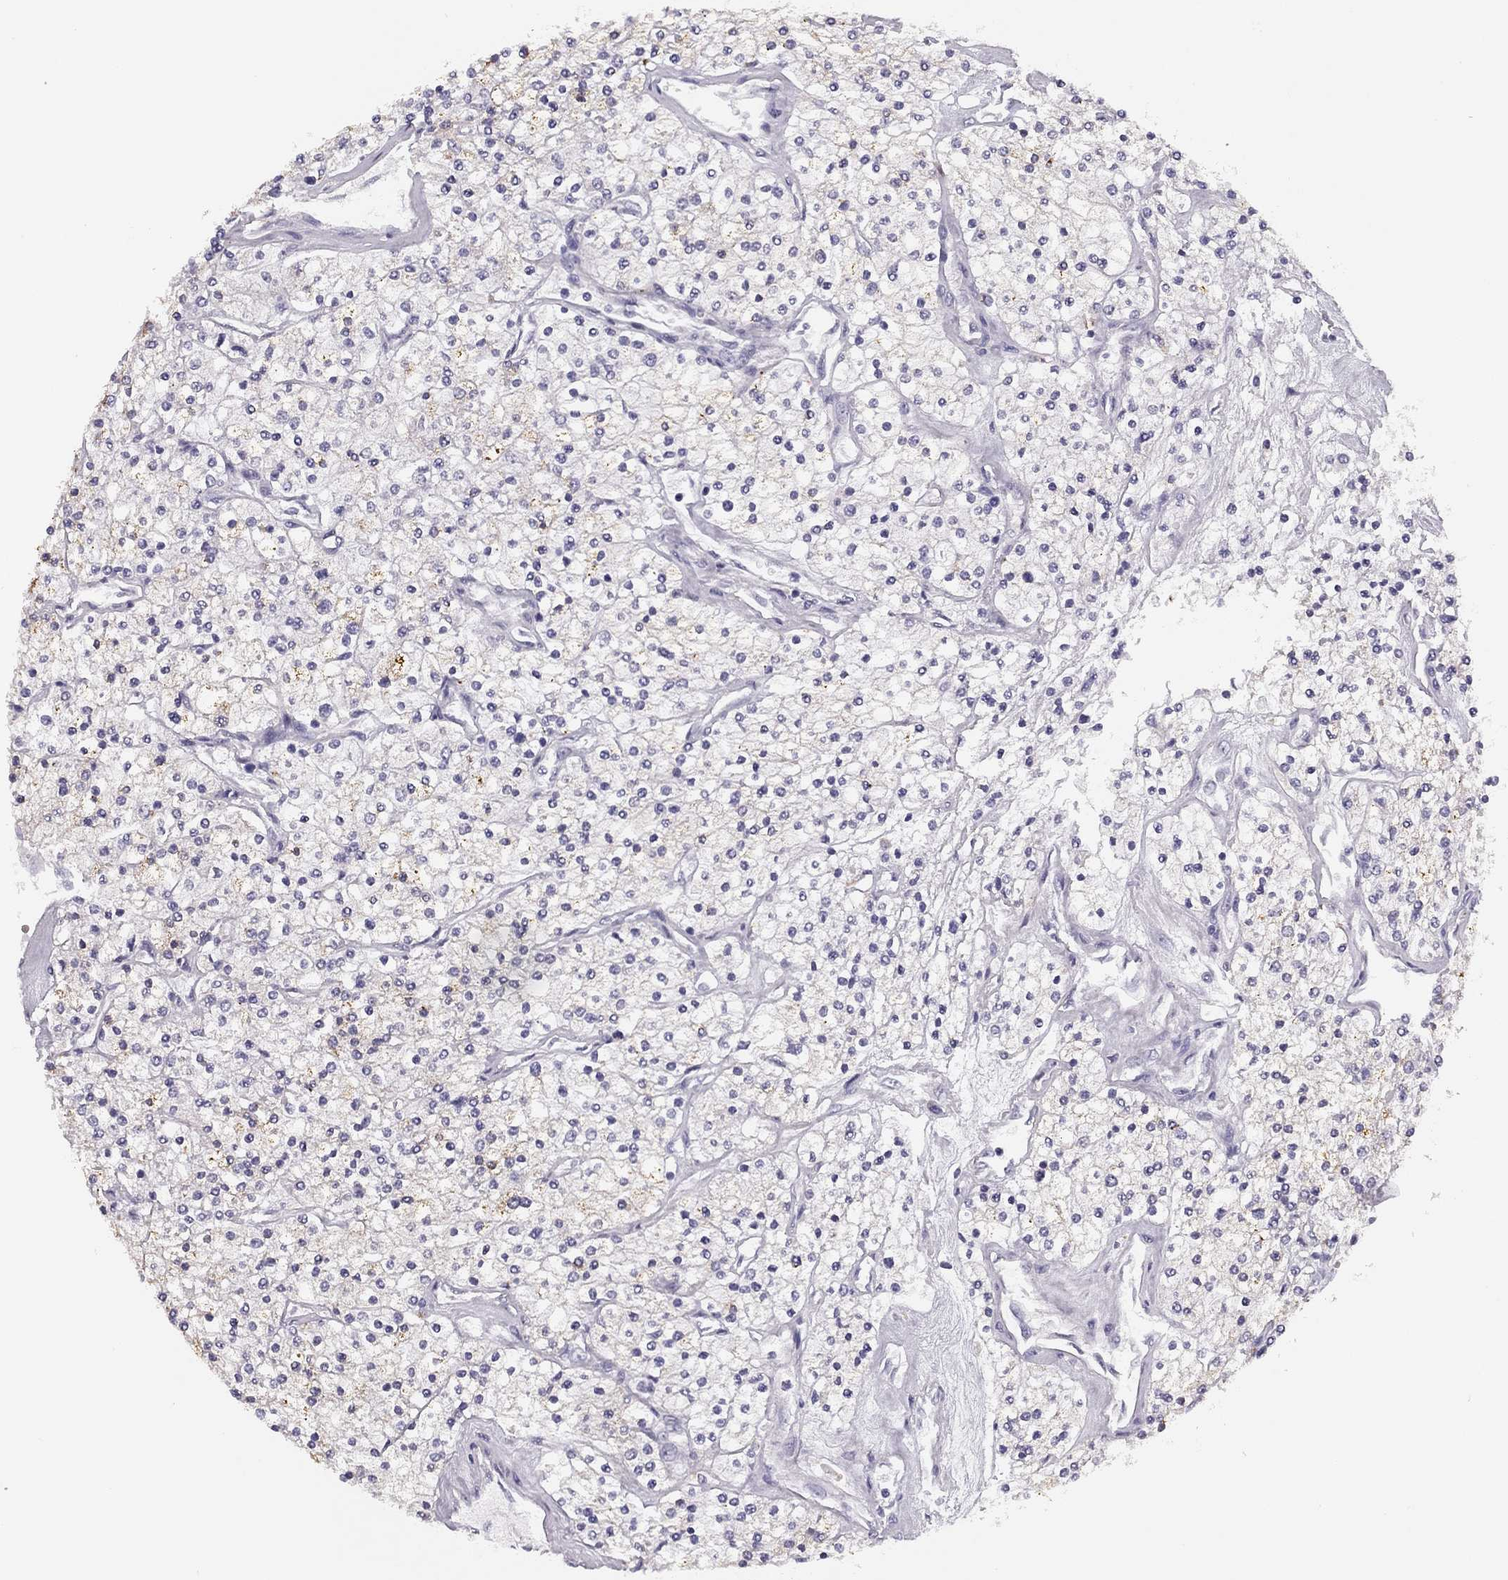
{"staining": {"intensity": "moderate", "quantity": "<25%", "location": "cytoplasmic/membranous"}, "tissue": "renal cancer", "cell_type": "Tumor cells", "image_type": "cancer", "snomed": [{"axis": "morphology", "description": "Adenocarcinoma, NOS"}, {"axis": "topography", "description": "Kidney"}], "caption": "This image displays immunohistochemistry (IHC) staining of human renal cancer, with low moderate cytoplasmic/membranous expression in approximately <25% of tumor cells.", "gene": "MC5R", "patient": {"sex": "male", "age": 80}}